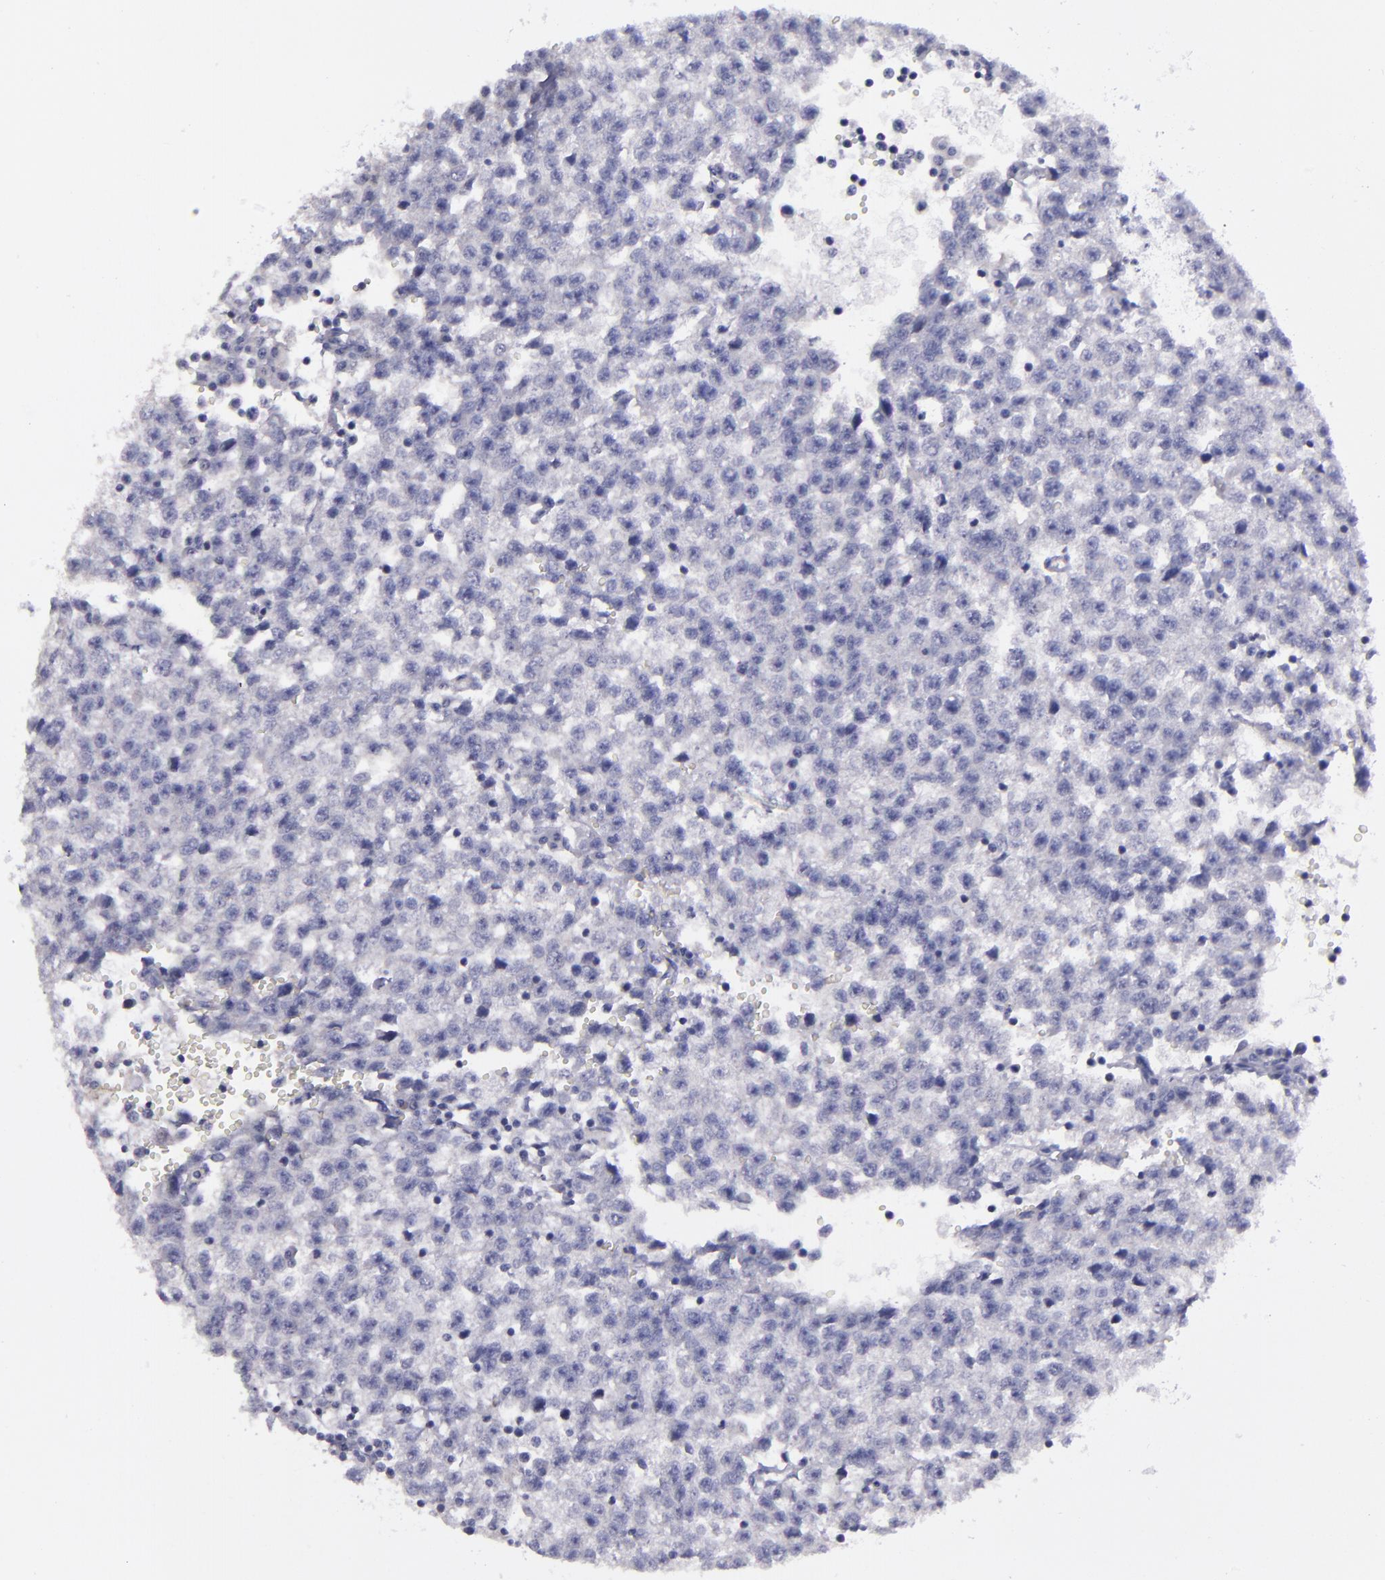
{"staining": {"intensity": "negative", "quantity": "none", "location": "none"}, "tissue": "testis cancer", "cell_type": "Tumor cells", "image_type": "cancer", "snomed": [{"axis": "morphology", "description": "Seminoma, NOS"}, {"axis": "topography", "description": "Testis"}], "caption": "Immunohistochemical staining of human testis cancer exhibits no significant expression in tumor cells. Nuclei are stained in blue.", "gene": "MASP1", "patient": {"sex": "male", "age": 35}}